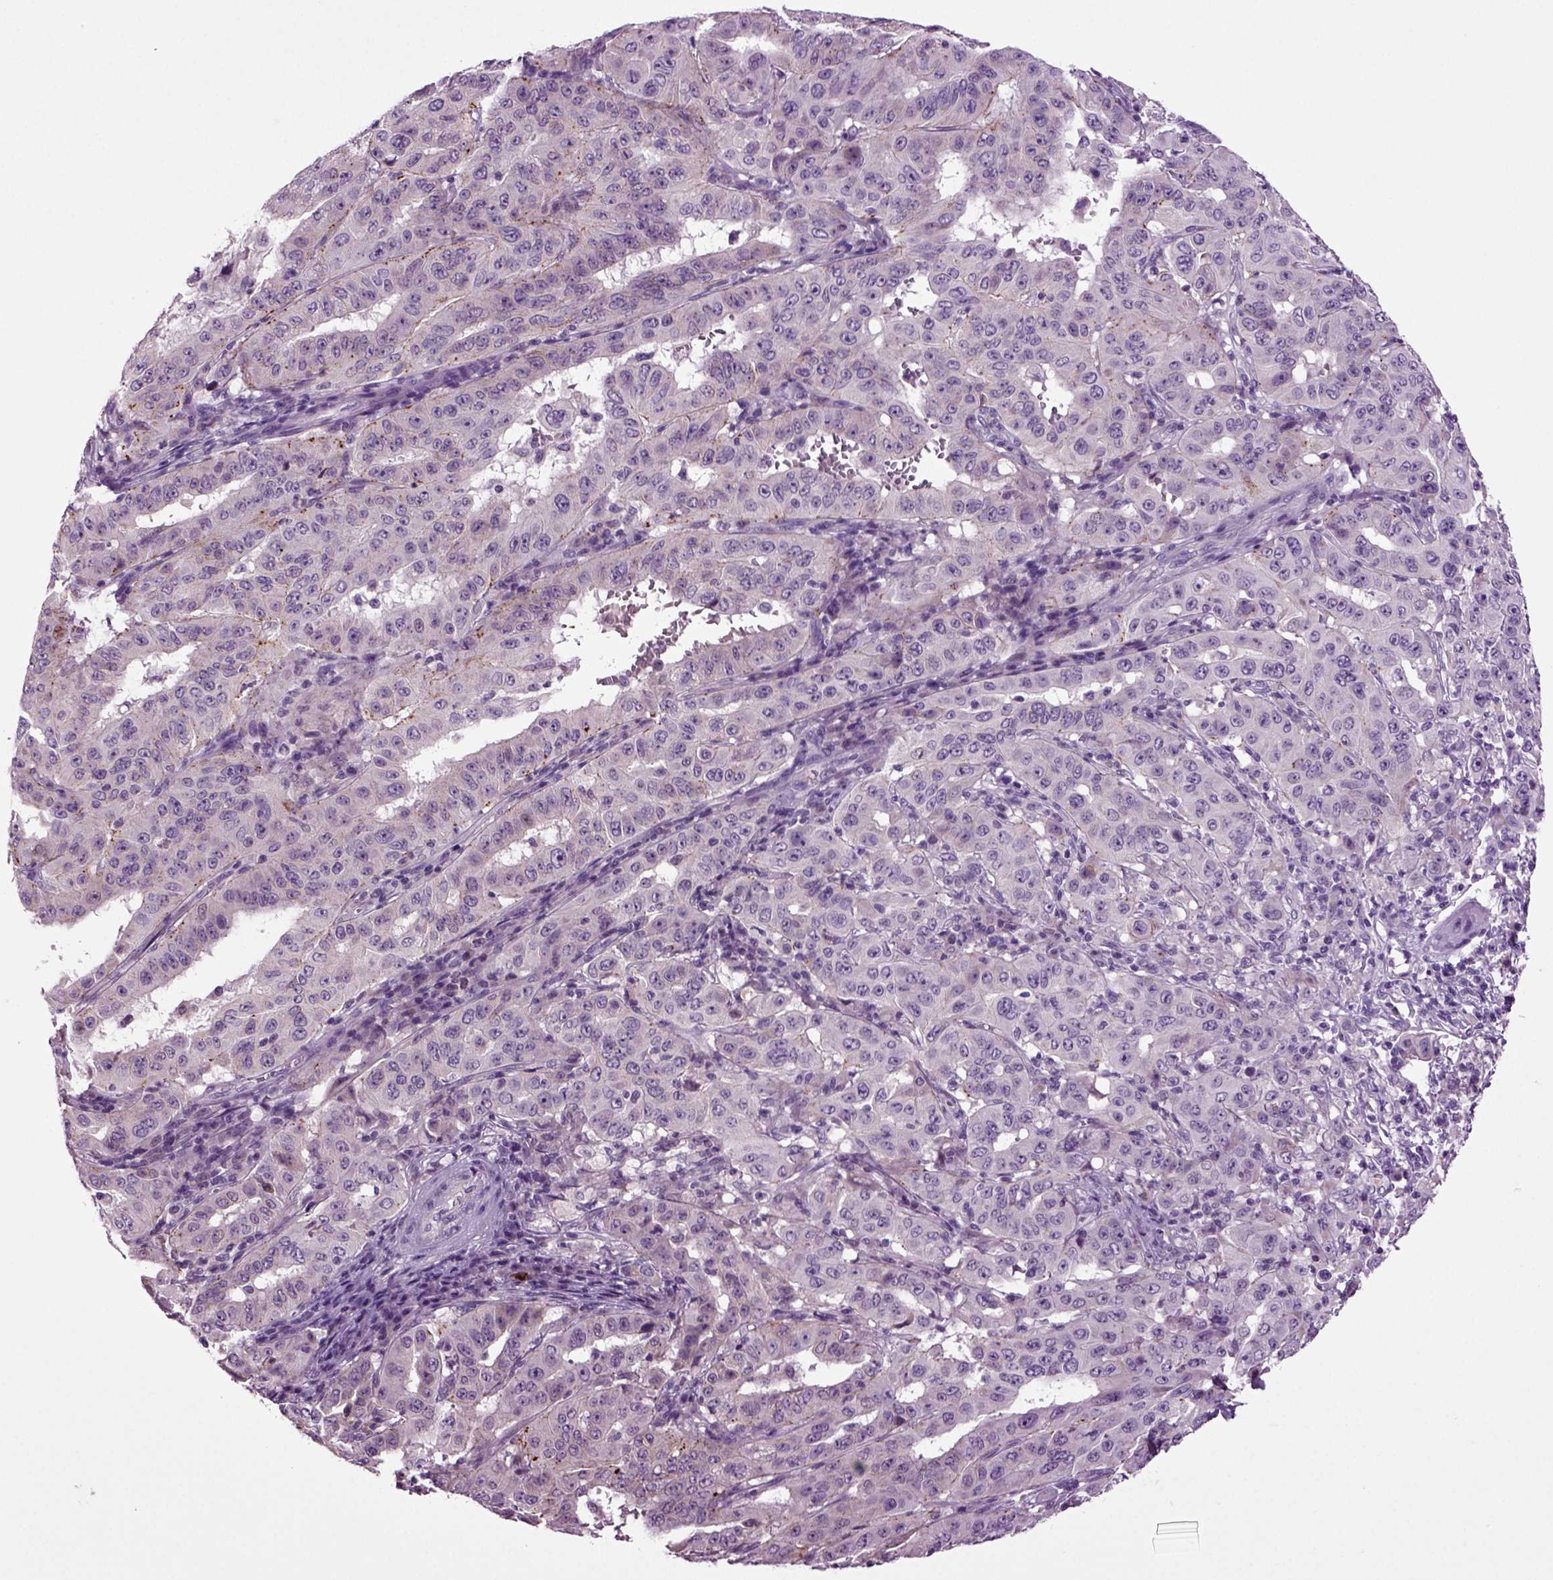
{"staining": {"intensity": "negative", "quantity": "none", "location": "none"}, "tissue": "pancreatic cancer", "cell_type": "Tumor cells", "image_type": "cancer", "snomed": [{"axis": "morphology", "description": "Adenocarcinoma, NOS"}, {"axis": "topography", "description": "Pancreas"}], "caption": "An IHC histopathology image of pancreatic cancer is shown. There is no staining in tumor cells of pancreatic cancer.", "gene": "FGF11", "patient": {"sex": "male", "age": 63}}